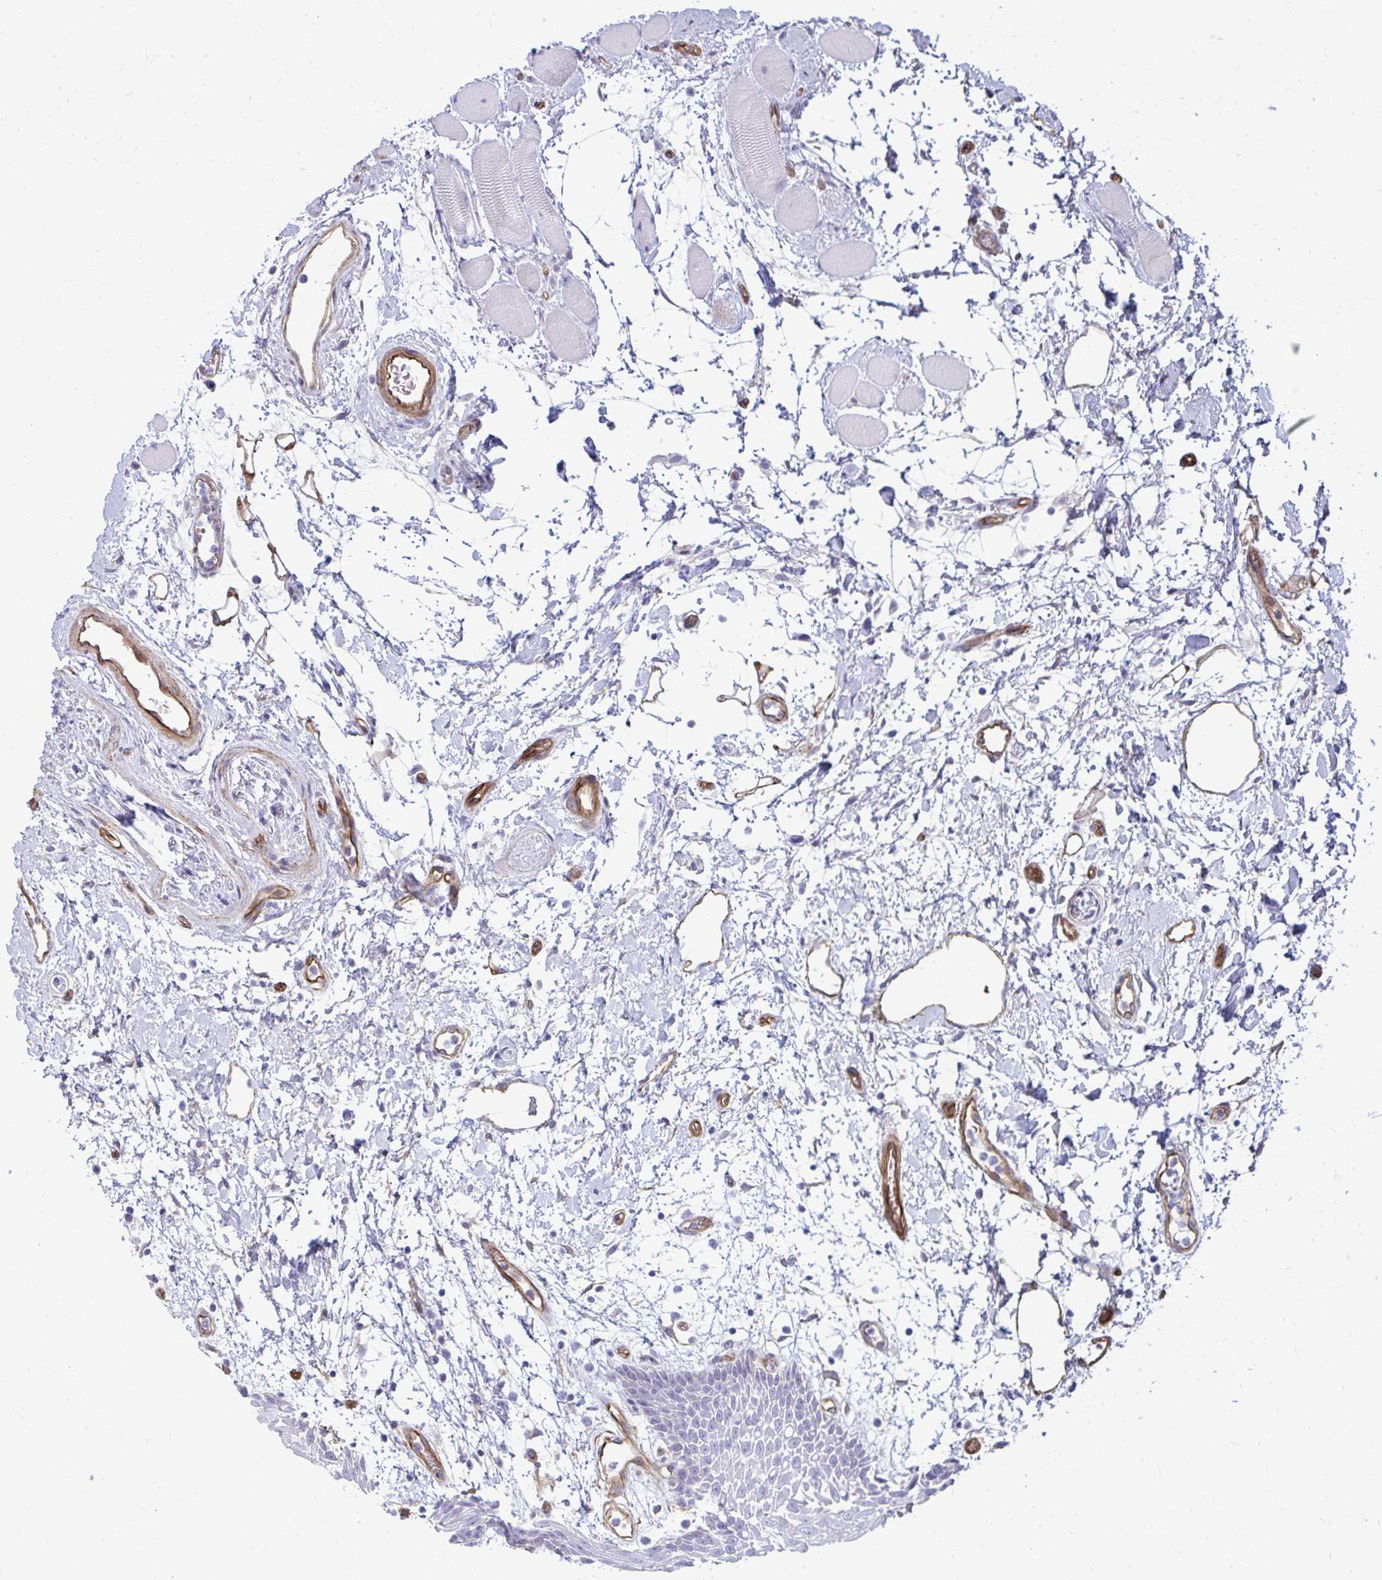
{"staining": {"intensity": "negative", "quantity": "none", "location": "none"}, "tissue": "oral mucosa", "cell_type": "Squamous epithelial cells", "image_type": "normal", "snomed": [{"axis": "morphology", "description": "Normal tissue, NOS"}, {"axis": "topography", "description": "Oral tissue"}], "caption": "The immunohistochemistry (IHC) image has no significant positivity in squamous epithelial cells of oral mucosa. Nuclei are stained in blue.", "gene": "UBL3", "patient": {"sex": "female", "age": 59}}